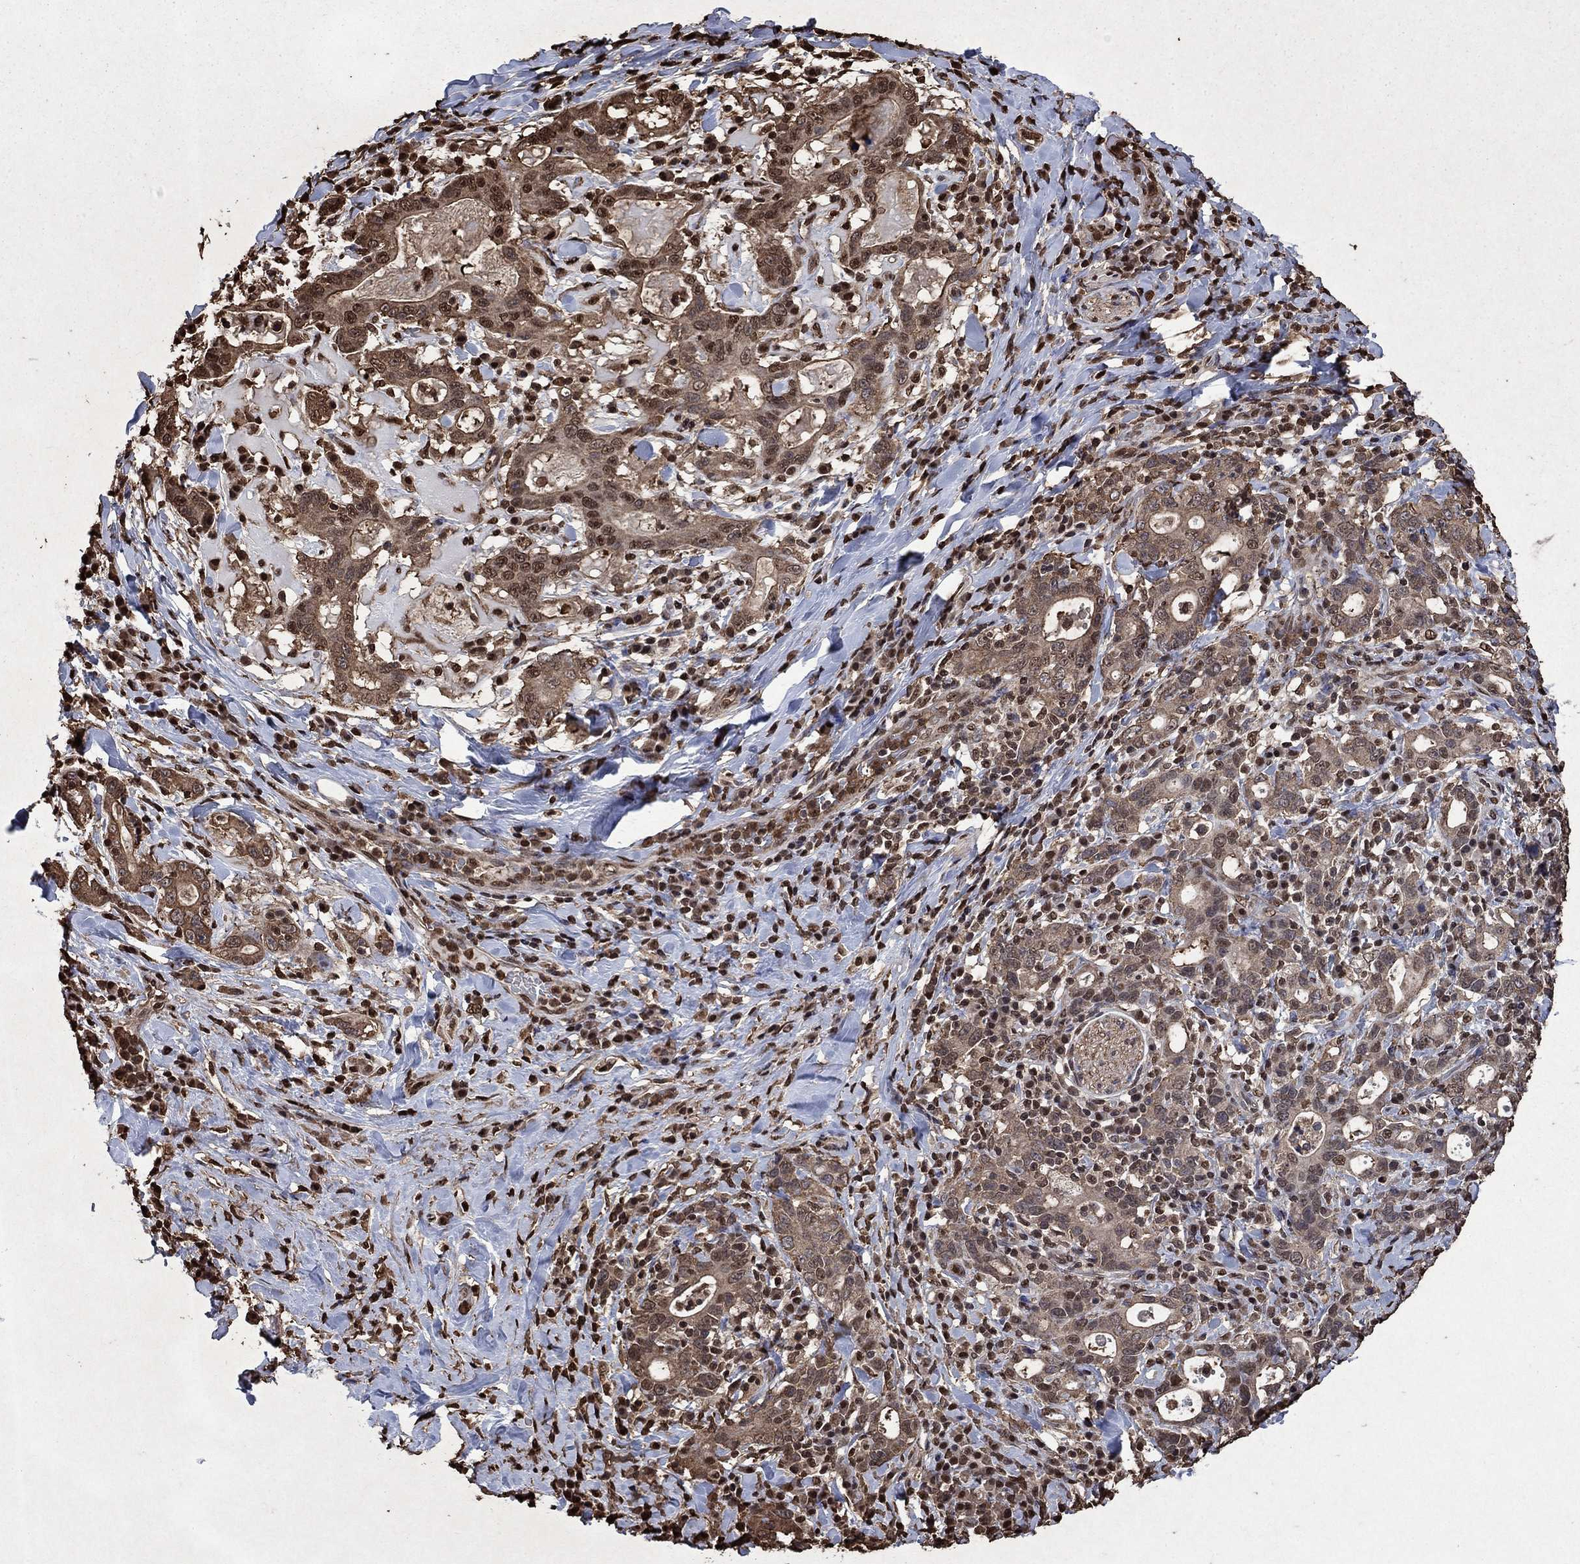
{"staining": {"intensity": "moderate", "quantity": "25%-75%", "location": "cytoplasmic/membranous"}, "tissue": "stomach cancer", "cell_type": "Tumor cells", "image_type": "cancer", "snomed": [{"axis": "morphology", "description": "Adenocarcinoma, NOS"}, {"axis": "topography", "description": "Stomach"}], "caption": "Moderate cytoplasmic/membranous expression is identified in about 25%-75% of tumor cells in stomach cancer. Nuclei are stained in blue.", "gene": "GAPDH", "patient": {"sex": "male", "age": 79}}